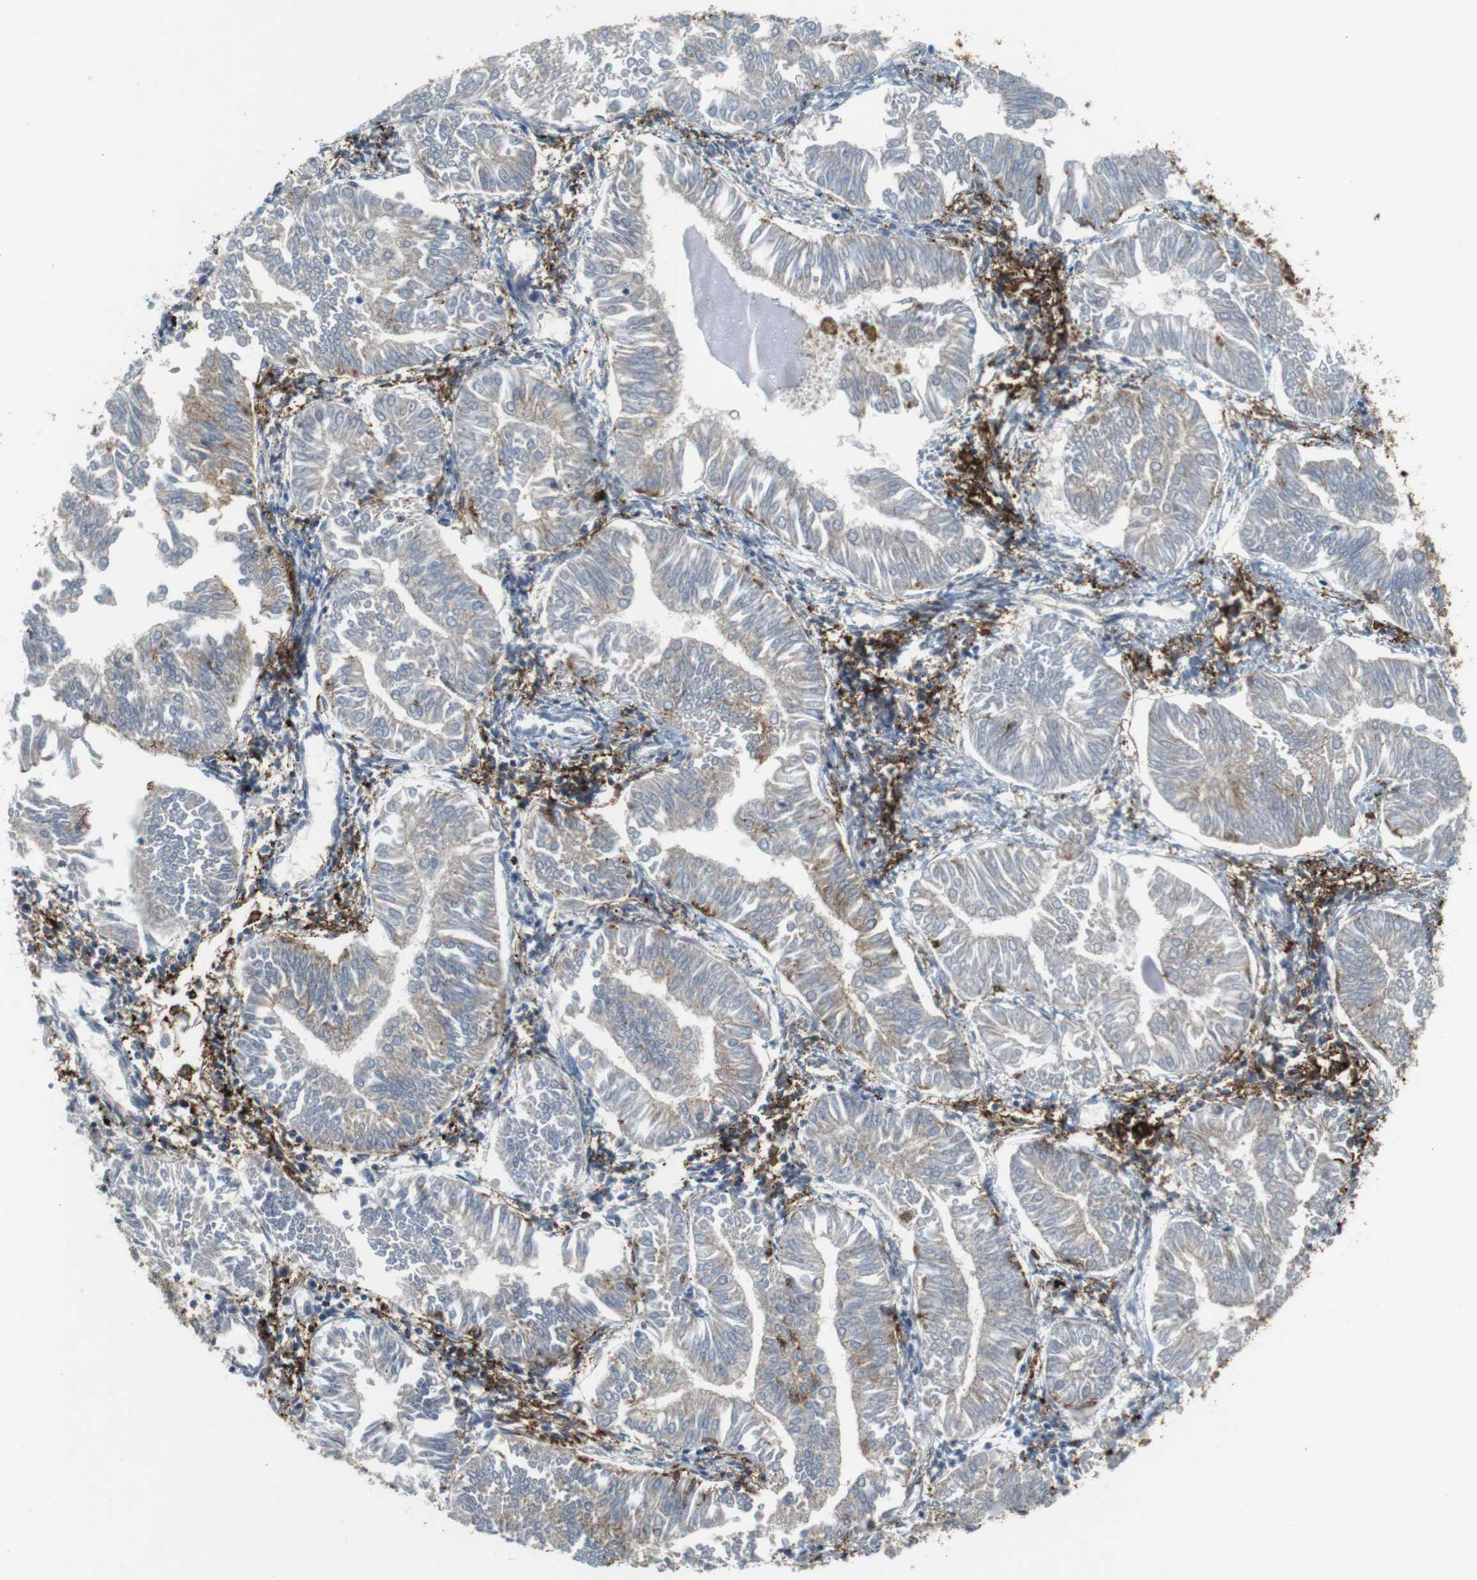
{"staining": {"intensity": "negative", "quantity": "none", "location": "none"}, "tissue": "endometrial cancer", "cell_type": "Tumor cells", "image_type": "cancer", "snomed": [{"axis": "morphology", "description": "Adenocarcinoma, NOS"}, {"axis": "topography", "description": "Endometrium"}], "caption": "Tumor cells are negative for brown protein staining in endometrial cancer (adenocarcinoma).", "gene": "HLA-DRA", "patient": {"sex": "female", "age": 53}}